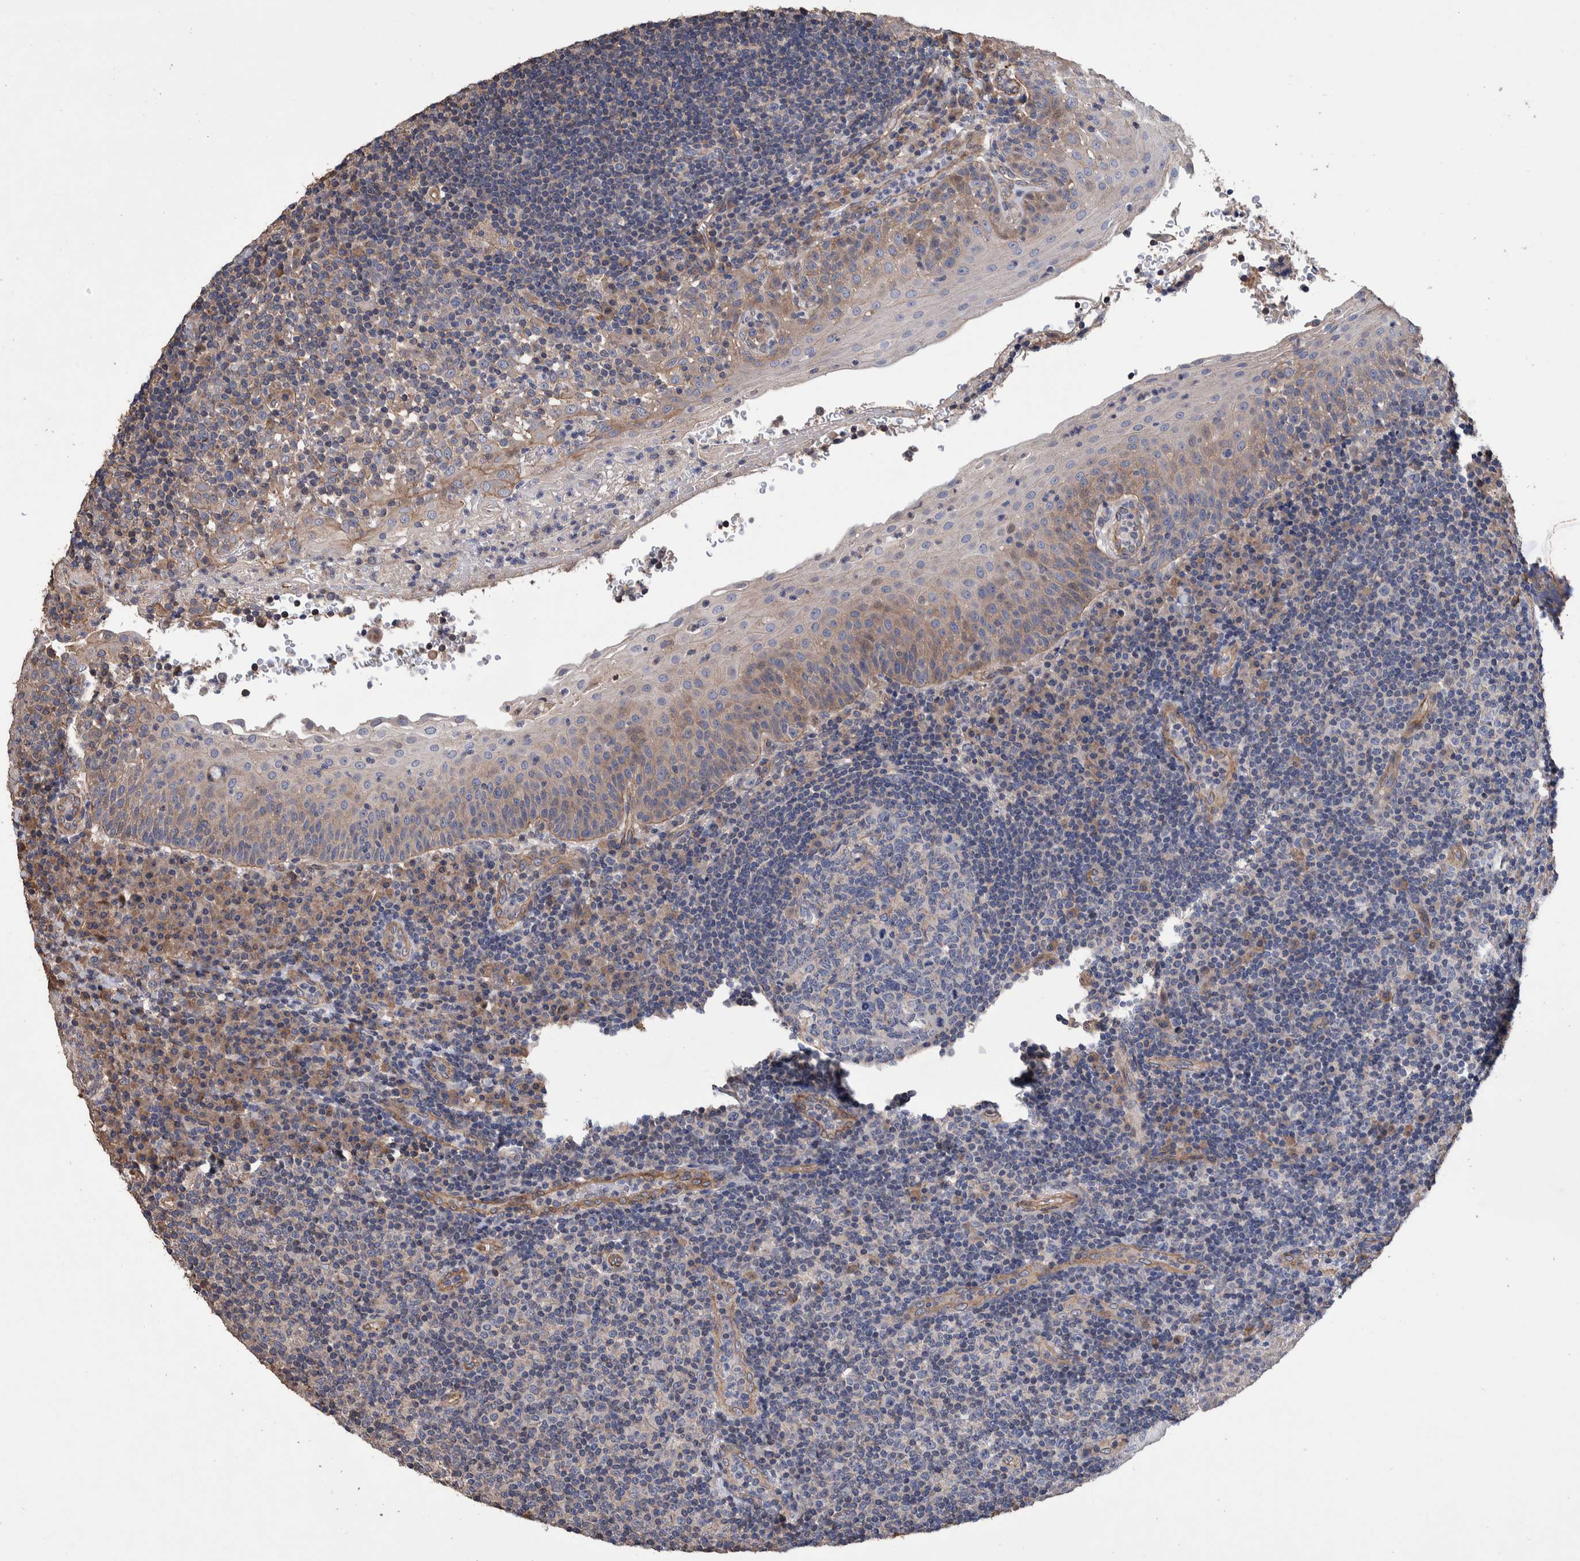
{"staining": {"intensity": "negative", "quantity": "none", "location": "none"}, "tissue": "tonsil", "cell_type": "Germinal center cells", "image_type": "normal", "snomed": [{"axis": "morphology", "description": "Normal tissue, NOS"}, {"axis": "topography", "description": "Tonsil"}], "caption": "Image shows no protein staining in germinal center cells of unremarkable tonsil. (Stains: DAB immunohistochemistry (IHC) with hematoxylin counter stain, Microscopy: brightfield microscopy at high magnification).", "gene": "SLC45A4", "patient": {"sex": "female", "age": 40}}